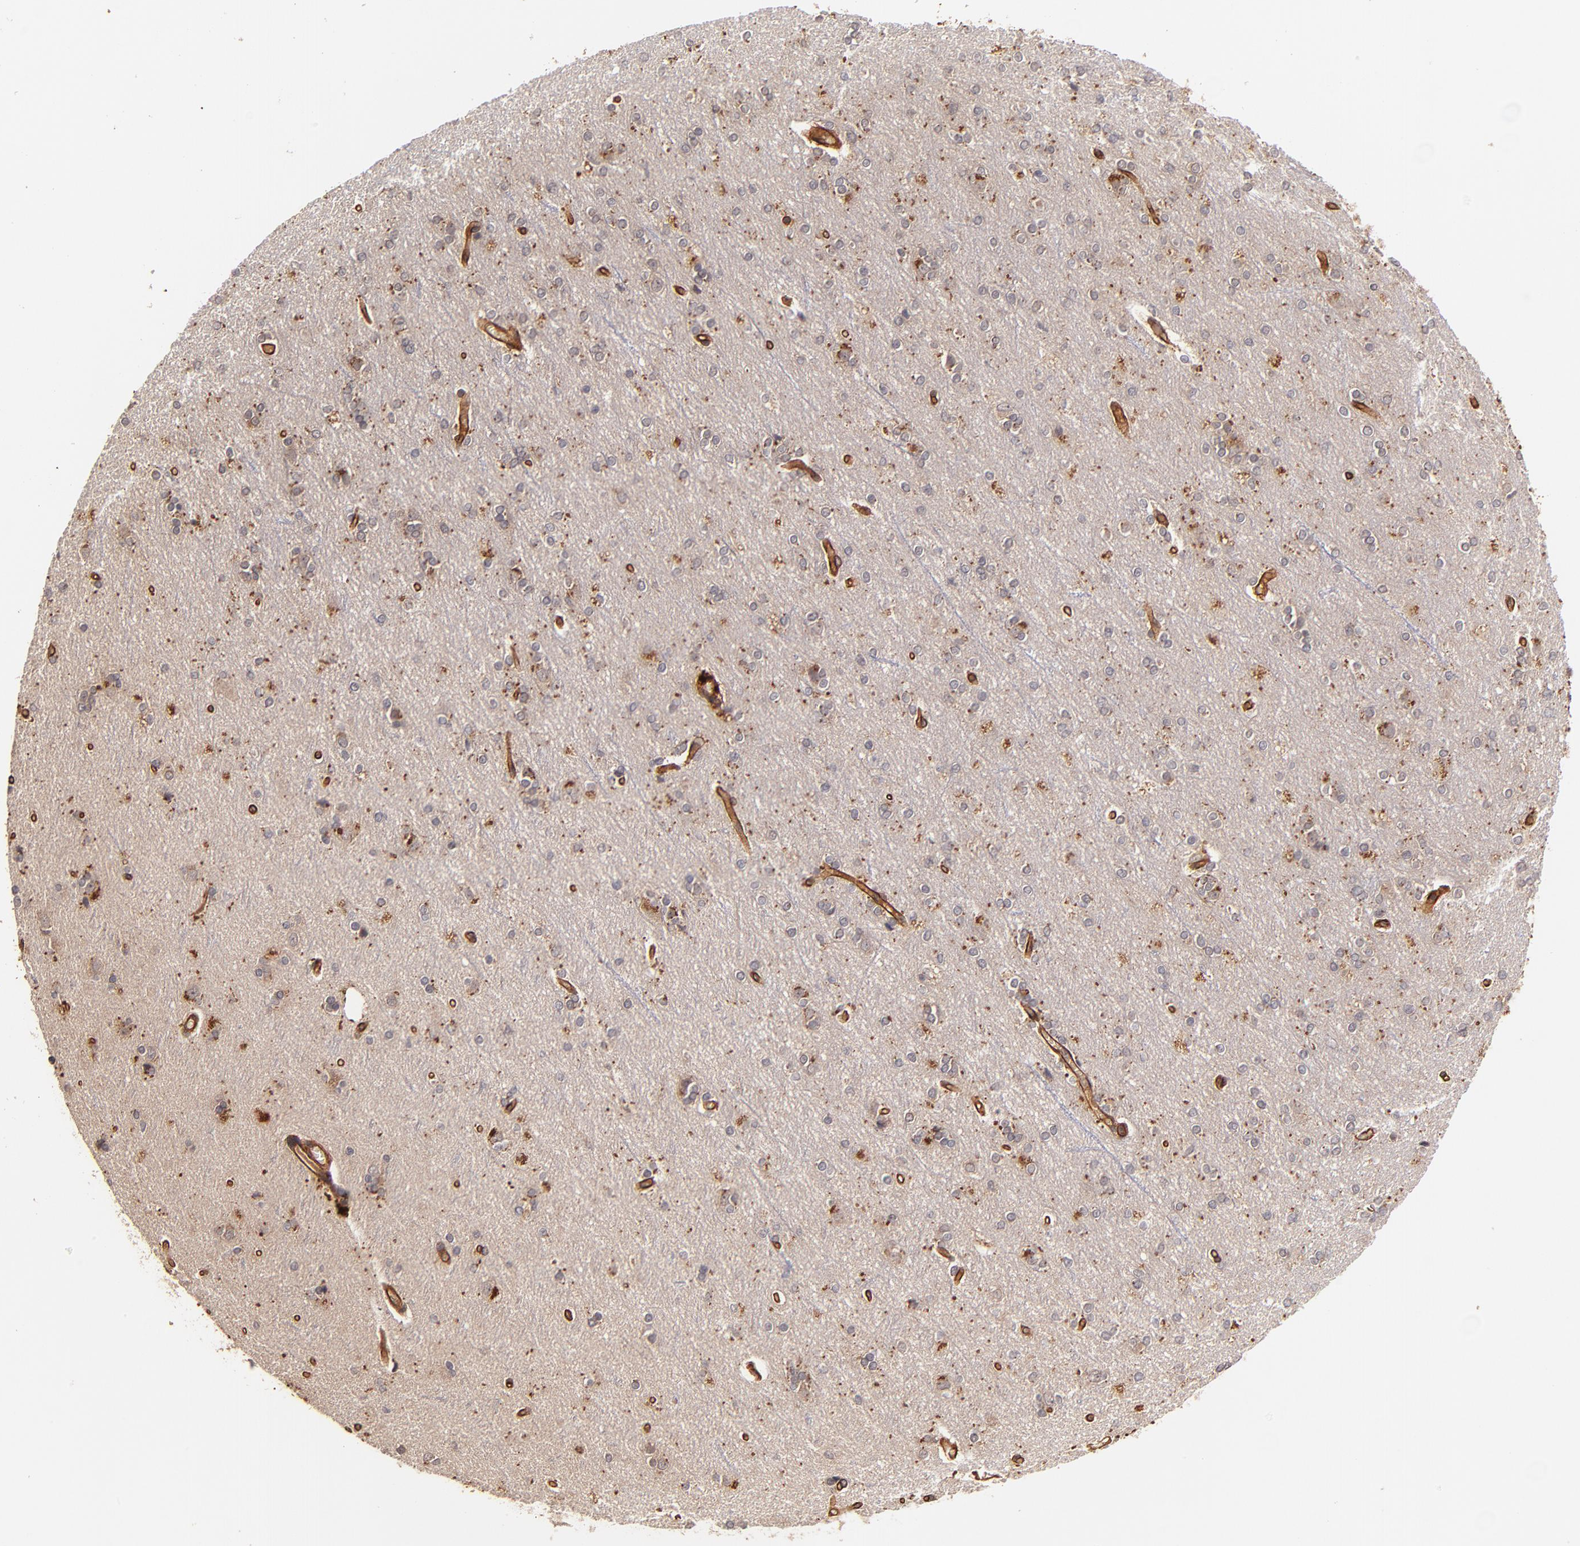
{"staining": {"intensity": "strong", "quantity": ">75%", "location": "cytoplasmic/membranous"}, "tissue": "cerebral cortex", "cell_type": "Endothelial cells", "image_type": "normal", "snomed": [{"axis": "morphology", "description": "Normal tissue, NOS"}, {"axis": "topography", "description": "Cerebral cortex"}], "caption": "A high amount of strong cytoplasmic/membranous positivity is appreciated in approximately >75% of endothelial cells in unremarkable cerebral cortex. Using DAB (brown) and hematoxylin (blue) stains, captured at high magnification using brightfield microscopy.", "gene": "ITGB1", "patient": {"sex": "female", "age": 54}}